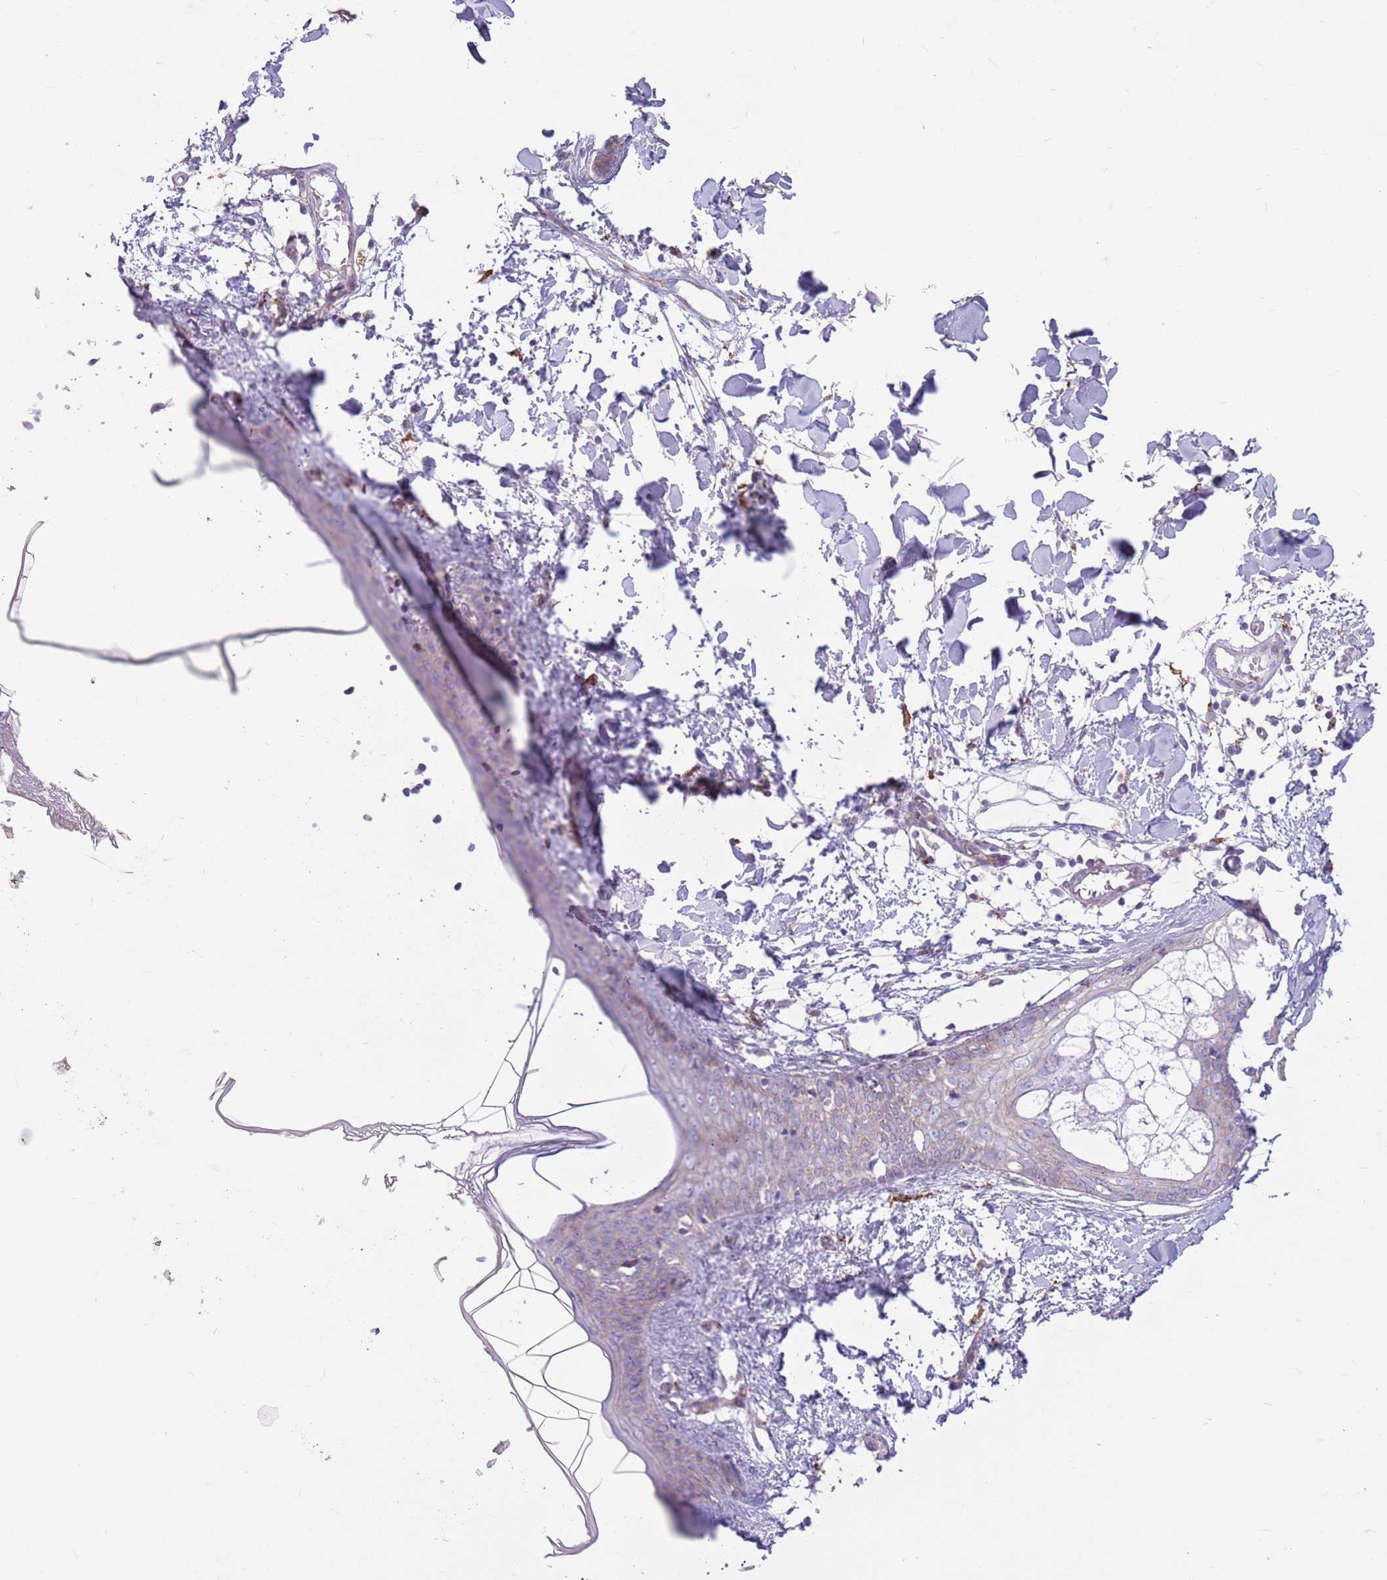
{"staining": {"intensity": "negative", "quantity": "none", "location": "none"}, "tissue": "skin", "cell_type": "Fibroblasts", "image_type": "normal", "snomed": [{"axis": "morphology", "description": "Normal tissue, NOS"}, {"axis": "topography", "description": "Skin"}], "caption": "This image is of normal skin stained with immunohistochemistry (IHC) to label a protein in brown with the nuclei are counter-stained blue. There is no positivity in fibroblasts. (Immunohistochemistry, brightfield microscopy, high magnification).", "gene": "SNX6", "patient": {"sex": "female", "age": 34}}